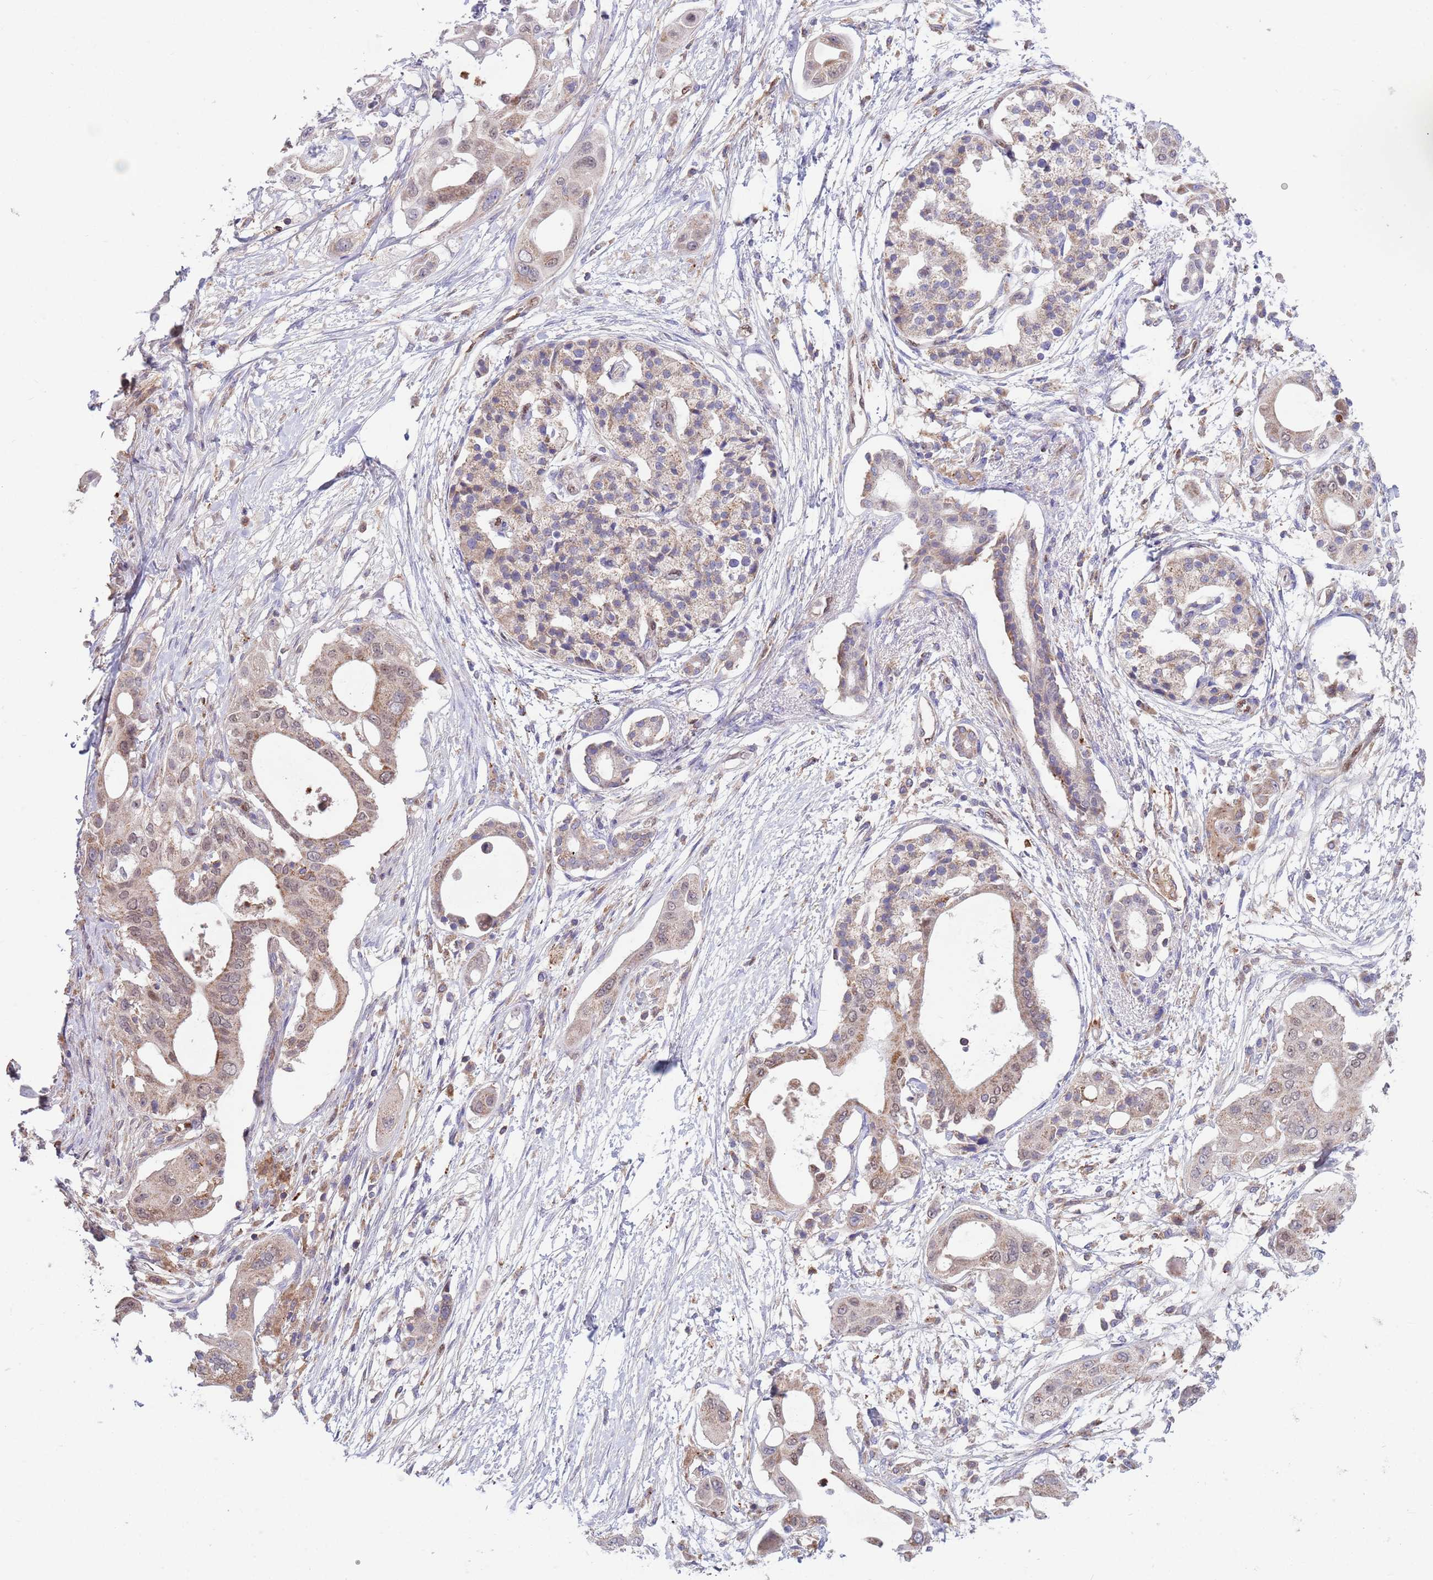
{"staining": {"intensity": "moderate", "quantity": "25%-75%", "location": "cytoplasmic/membranous,nuclear"}, "tissue": "pancreatic cancer", "cell_type": "Tumor cells", "image_type": "cancer", "snomed": [{"axis": "morphology", "description": "Adenocarcinoma, NOS"}, {"axis": "topography", "description": "Pancreas"}], "caption": "DAB (3,3'-diaminobenzidine) immunohistochemical staining of human pancreatic adenocarcinoma displays moderate cytoplasmic/membranous and nuclear protein expression in about 25%-75% of tumor cells. The protein of interest is stained brown, and the nuclei are stained in blue (DAB IHC with brightfield microscopy, high magnification).", "gene": "DDT", "patient": {"sex": "male", "age": 68}}